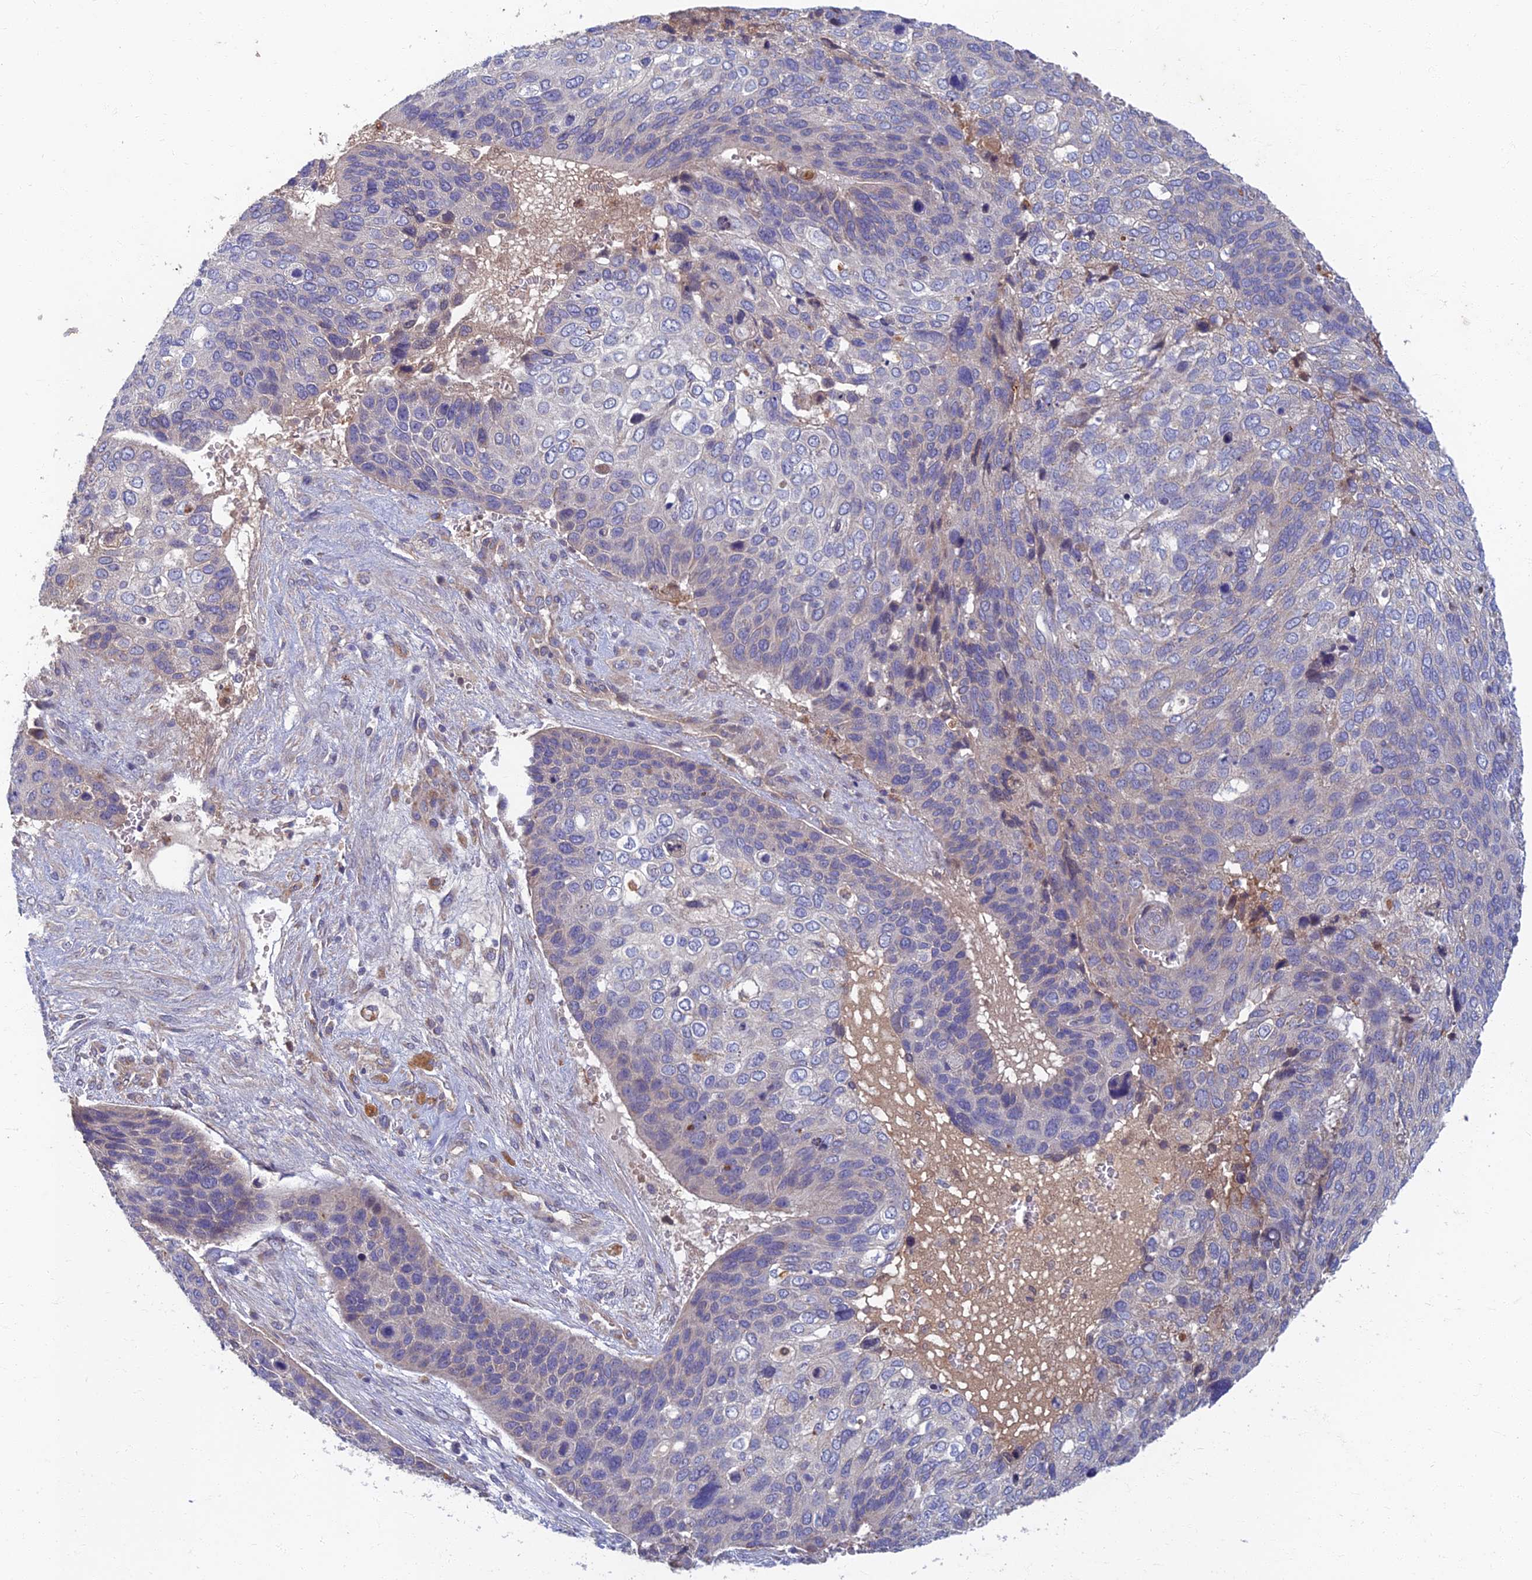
{"staining": {"intensity": "negative", "quantity": "none", "location": "none"}, "tissue": "skin cancer", "cell_type": "Tumor cells", "image_type": "cancer", "snomed": [{"axis": "morphology", "description": "Basal cell carcinoma"}, {"axis": "topography", "description": "Skin"}], "caption": "Immunohistochemistry (IHC) photomicrograph of neoplastic tissue: human skin cancer (basal cell carcinoma) stained with DAB displays no significant protein expression in tumor cells. (Brightfield microscopy of DAB immunohistochemistry at high magnification).", "gene": "SOGA1", "patient": {"sex": "female", "age": 74}}